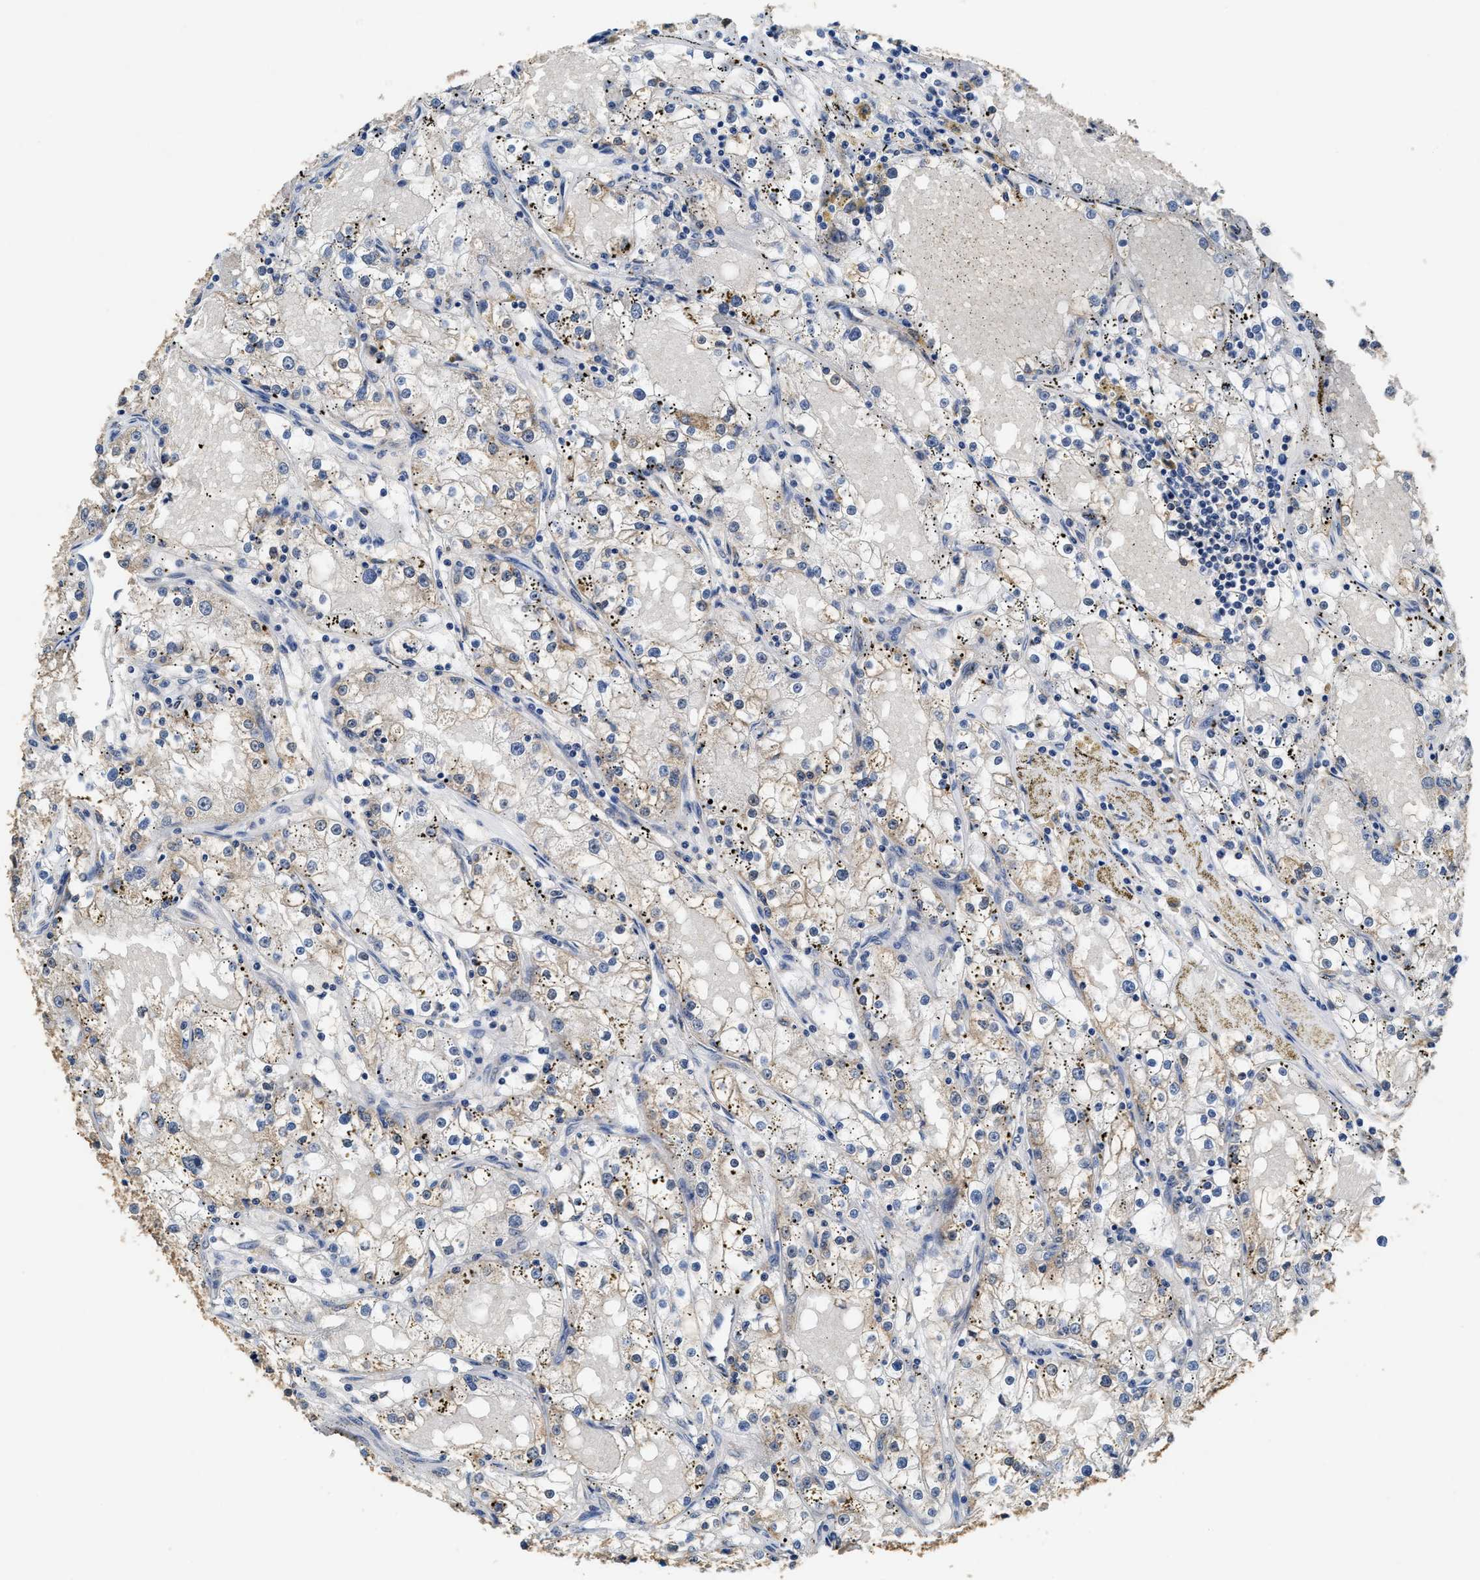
{"staining": {"intensity": "weak", "quantity": "<25%", "location": "cytoplasmic/membranous"}, "tissue": "renal cancer", "cell_type": "Tumor cells", "image_type": "cancer", "snomed": [{"axis": "morphology", "description": "Adenocarcinoma, NOS"}, {"axis": "topography", "description": "Kidney"}], "caption": "A photomicrograph of renal cancer (adenocarcinoma) stained for a protein reveals no brown staining in tumor cells.", "gene": "ACAT2", "patient": {"sex": "male", "age": 56}}